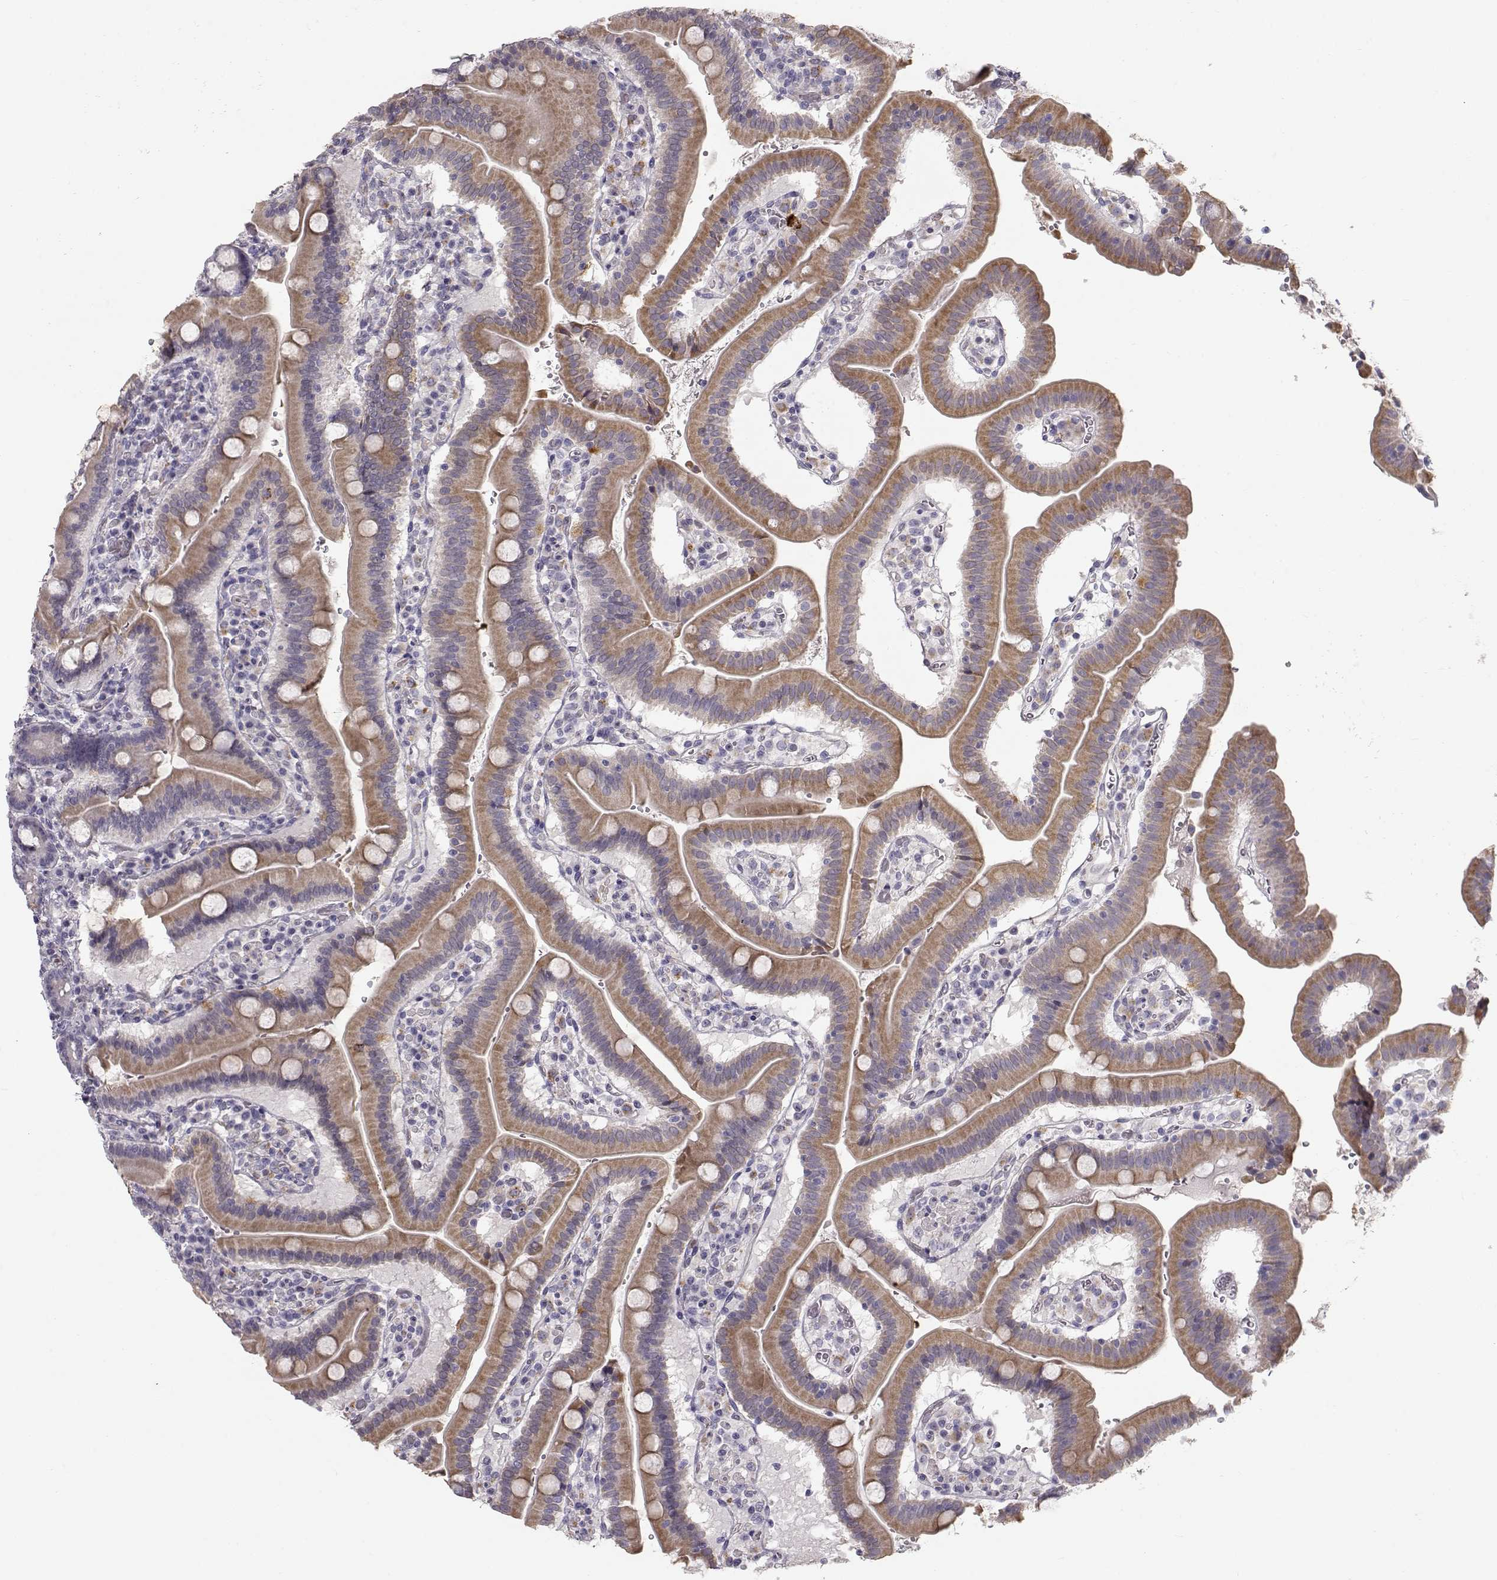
{"staining": {"intensity": "moderate", "quantity": "25%-75%", "location": "cytoplasmic/membranous"}, "tissue": "duodenum", "cell_type": "Glandular cells", "image_type": "normal", "snomed": [{"axis": "morphology", "description": "Normal tissue, NOS"}, {"axis": "topography", "description": "Duodenum"}], "caption": "Protein positivity by immunohistochemistry reveals moderate cytoplasmic/membranous positivity in approximately 25%-75% of glandular cells in benign duodenum. Nuclei are stained in blue.", "gene": "SLC18A1", "patient": {"sex": "female", "age": 62}}